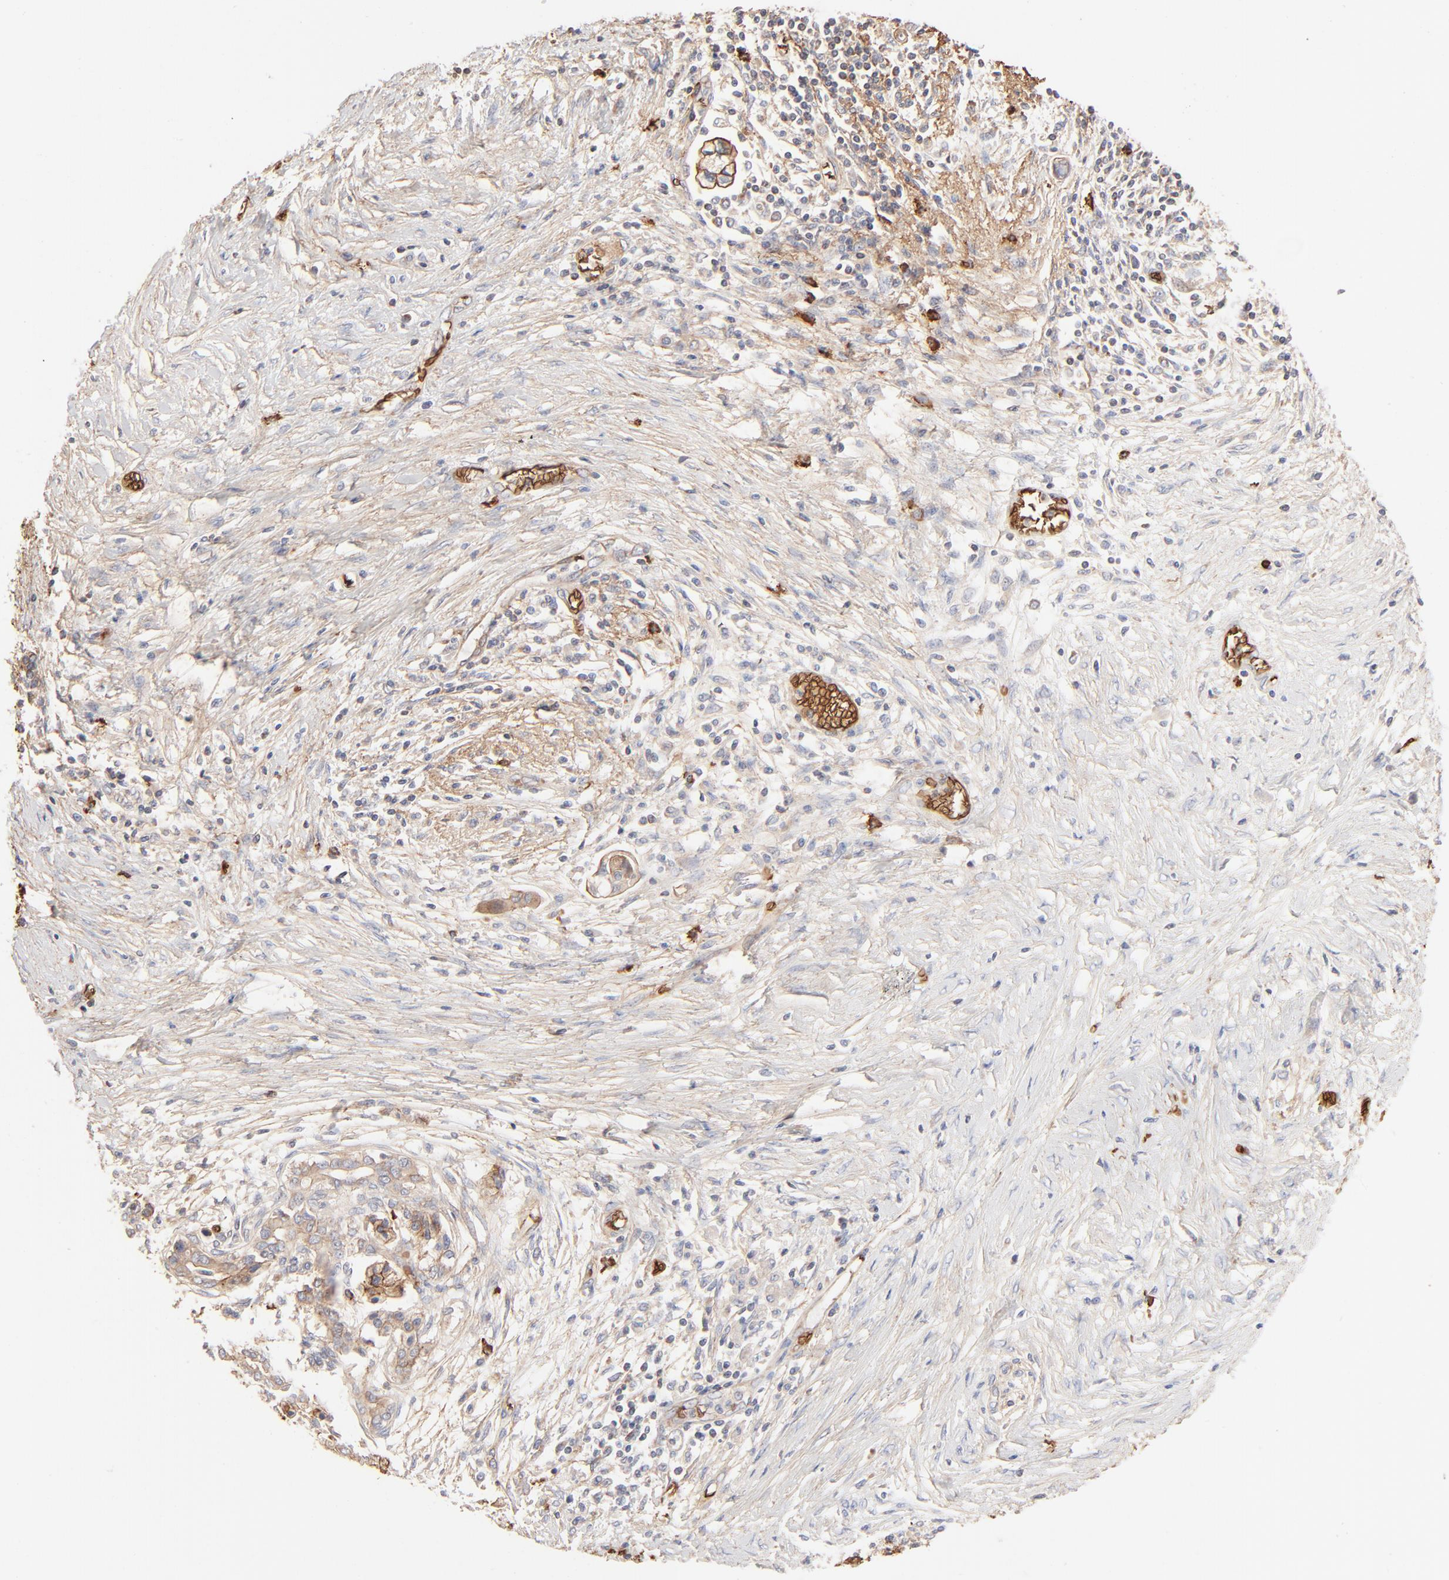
{"staining": {"intensity": "moderate", "quantity": "25%-75%", "location": "cytoplasmic/membranous"}, "tissue": "pancreatic cancer", "cell_type": "Tumor cells", "image_type": "cancer", "snomed": [{"axis": "morphology", "description": "Adenocarcinoma, NOS"}, {"axis": "topography", "description": "Pancreas"}], "caption": "Adenocarcinoma (pancreatic) stained with a brown dye exhibits moderate cytoplasmic/membranous positive expression in approximately 25%-75% of tumor cells.", "gene": "SPTB", "patient": {"sex": "female", "age": 59}}